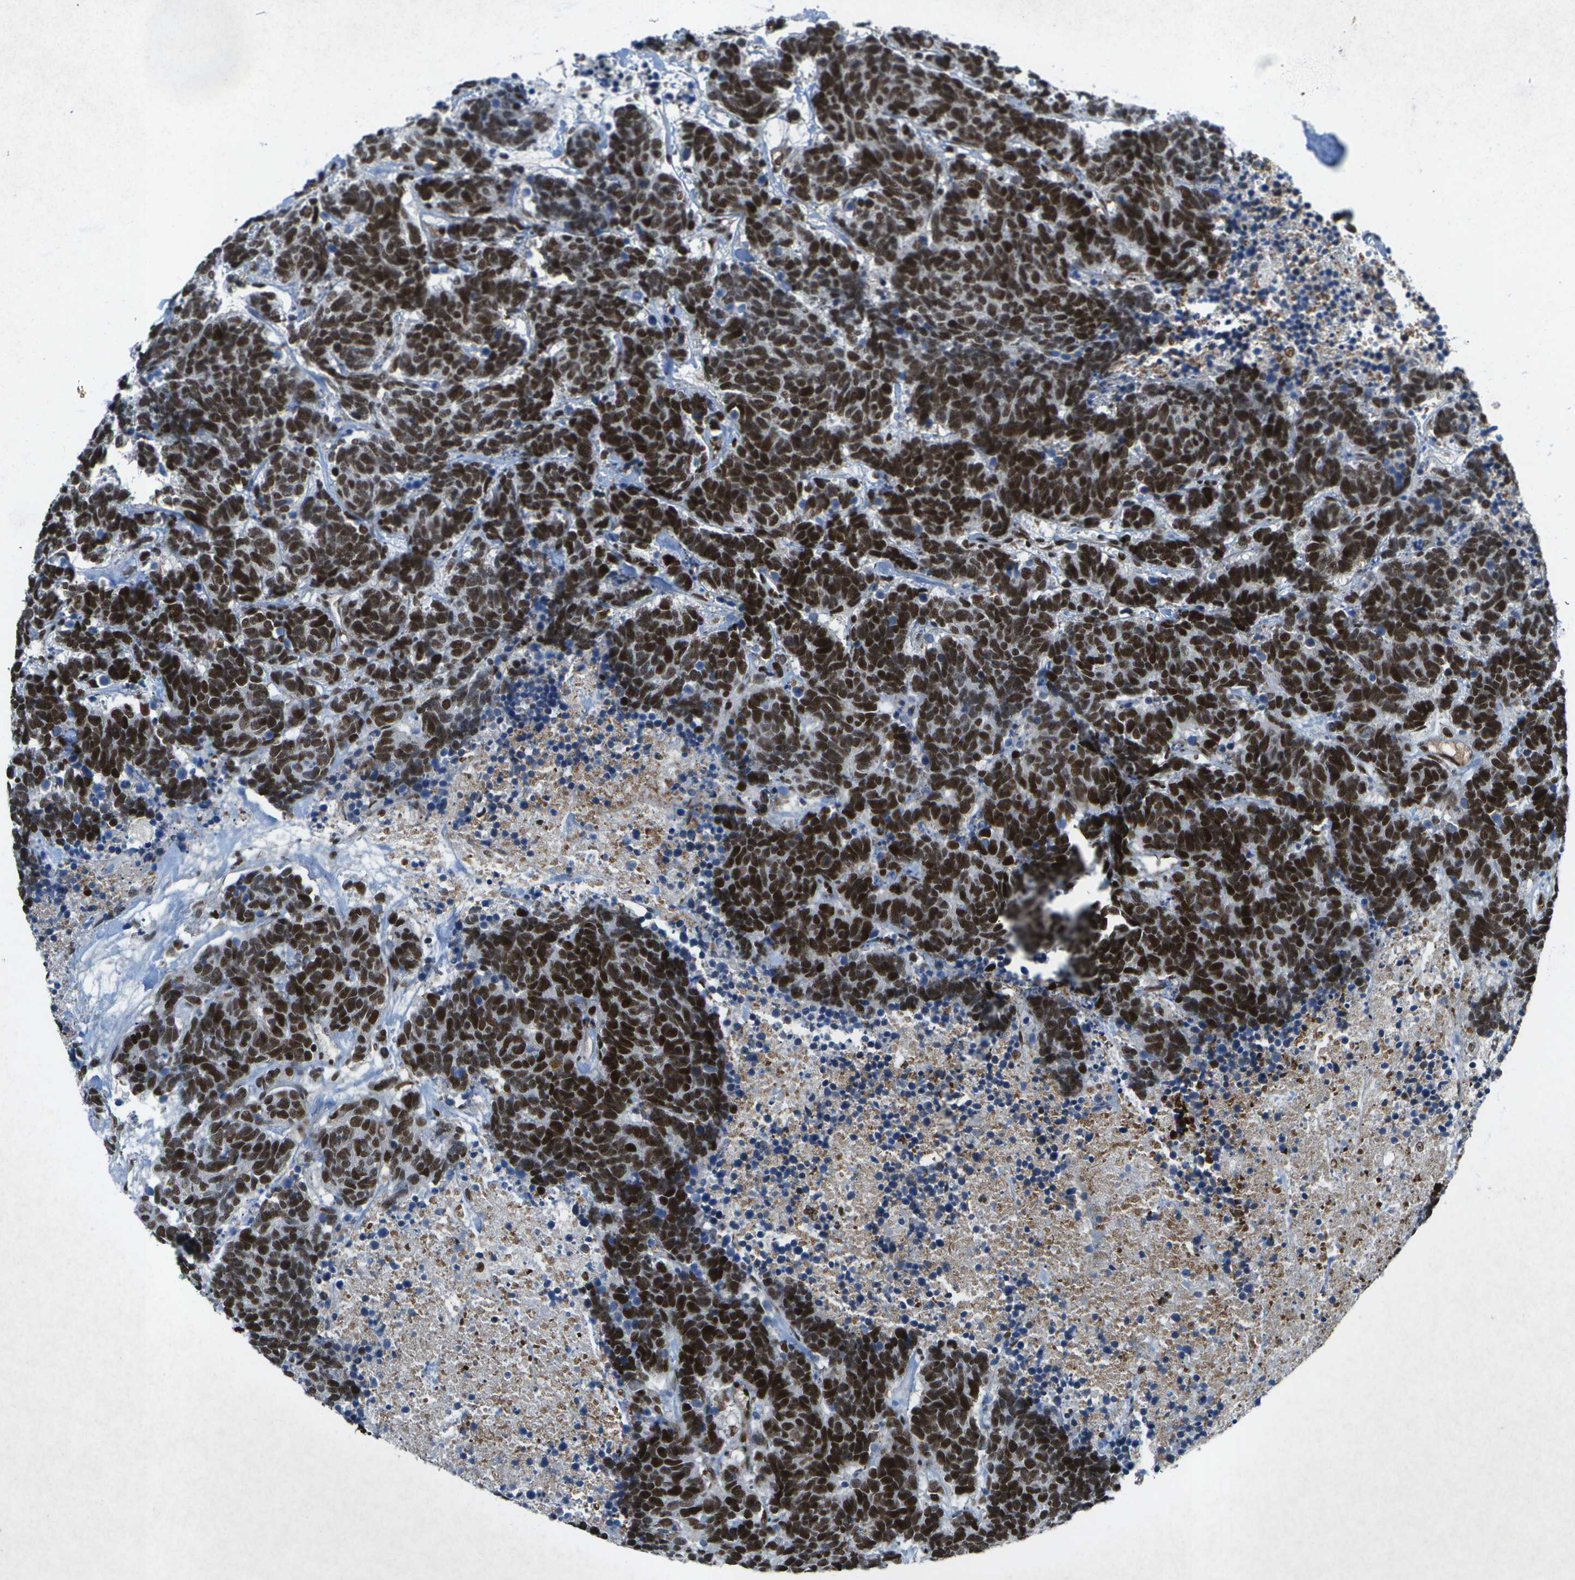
{"staining": {"intensity": "strong", "quantity": ">75%", "location": "nuclear"}, "tissue": "carcinoid", "cell_type": "Tumor cells", "image_type": "cancer", "snomed": [{"axis": "morphology", "description": "Carcinoma, NOS"}, {"axis": "morphology", "description": "Carcinoid, malignant, NOS"}, {"axis": "topography", "description": "Urinary bladder"}], "caption": "Tumor cells demonstrate high levels of strong nuclear staining in about >75% of cells in human carcinoid.", "gene": "MTA2", "patient": {"sex": "male", "age": 57}}